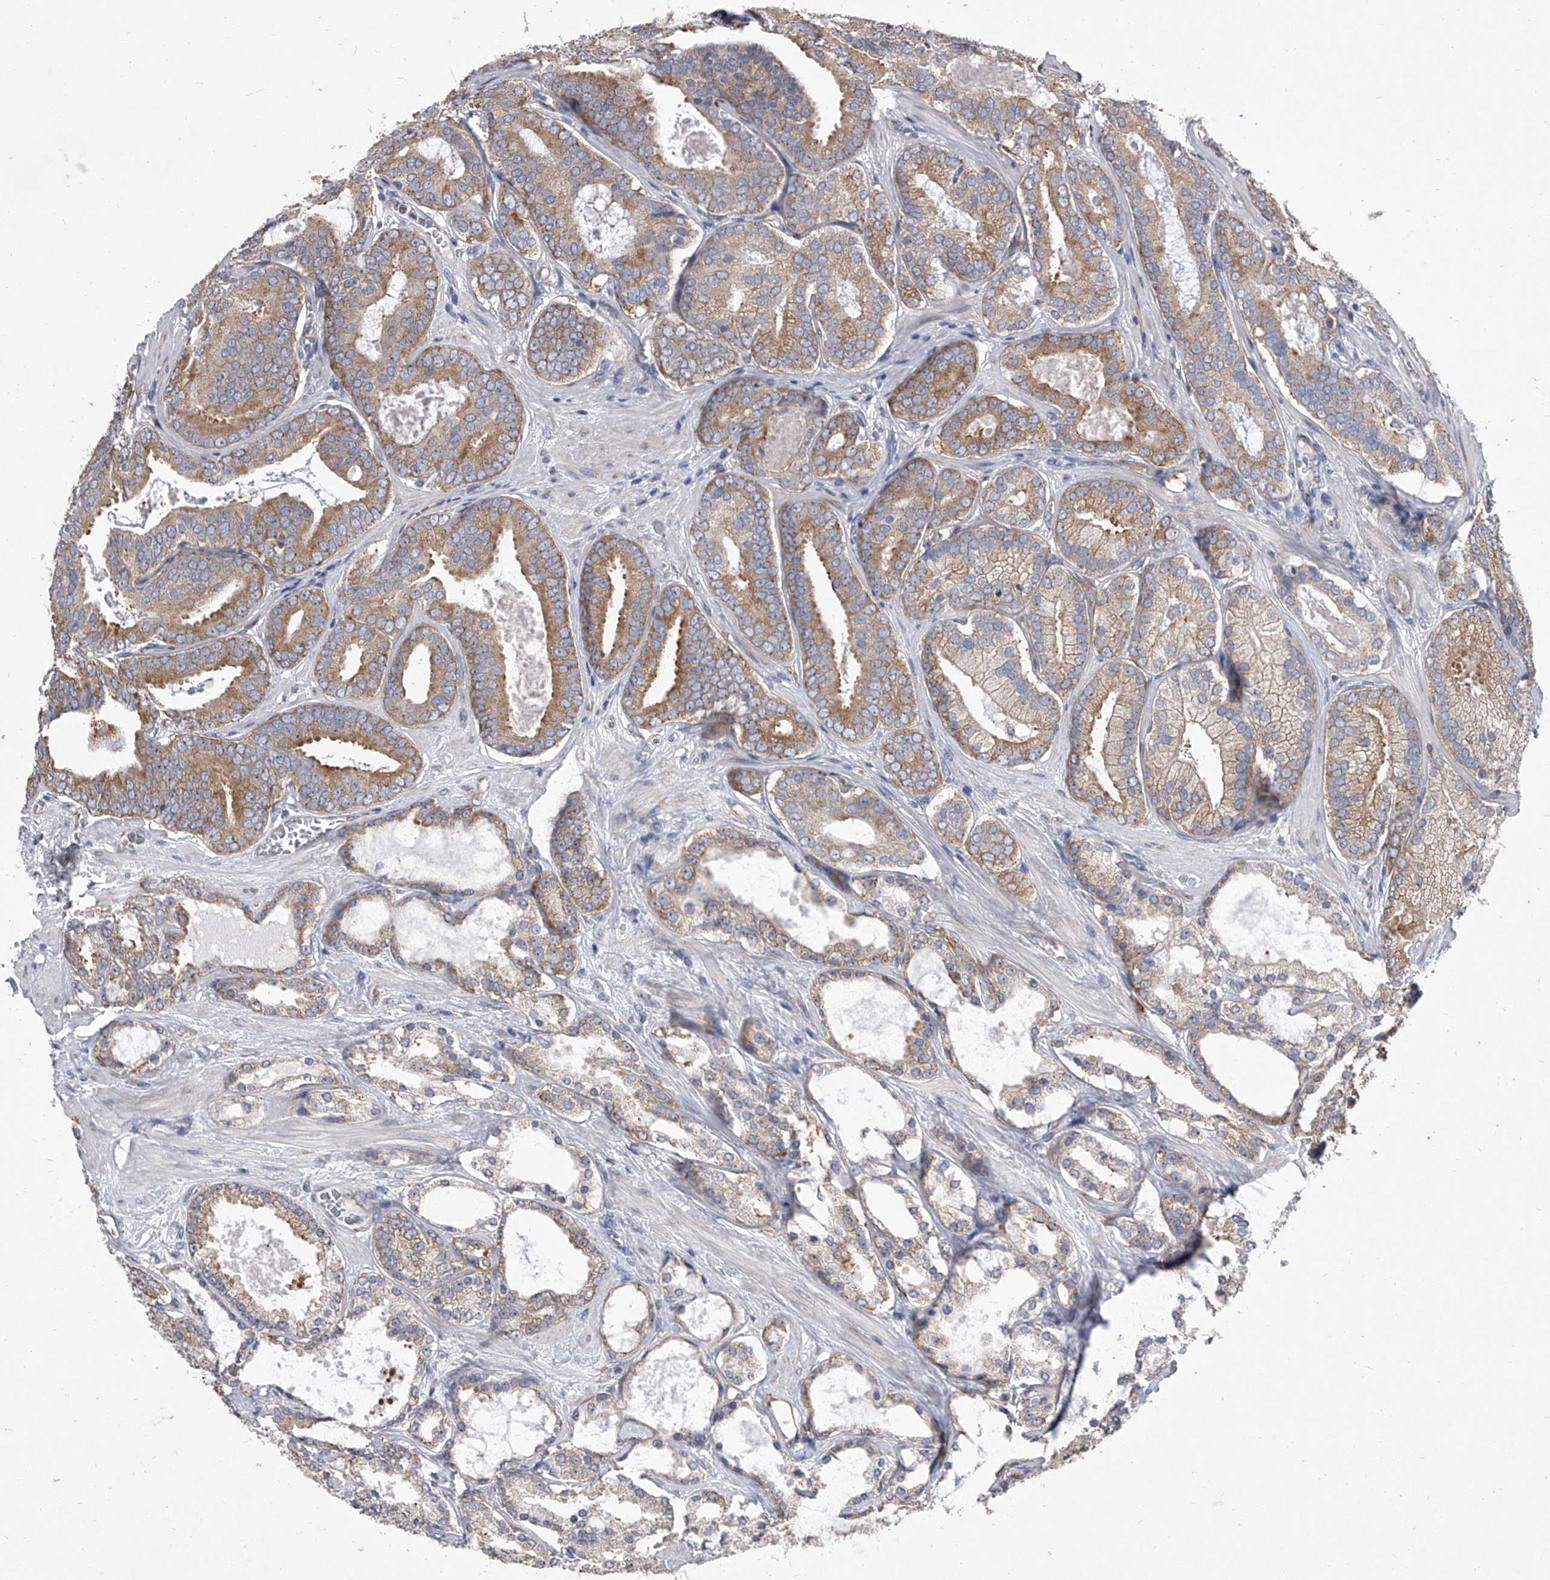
{"staining": {"intensity": "moderate", "quantity": ">75%", "location": "cytoplasmic/membranous"}, "tissue": "prostate cancer", "cell_type": "Tumor cells", "image_type": "cancer", "snomed": [{"axis": "morphology", "description": "Adenocarcinoma, High grade"}, {"axis": "topography", "description": "Prostate"}], "caption": "Immunohistochemical staining of prostate cancer (high-grade adenocarcinoma) exhibits medium levels of moderate cytoplasmic/membranous staining in about >75% of tumor cells.", "gene": "EIF2S2", "patient": {"sex": "male", "age": 60}}